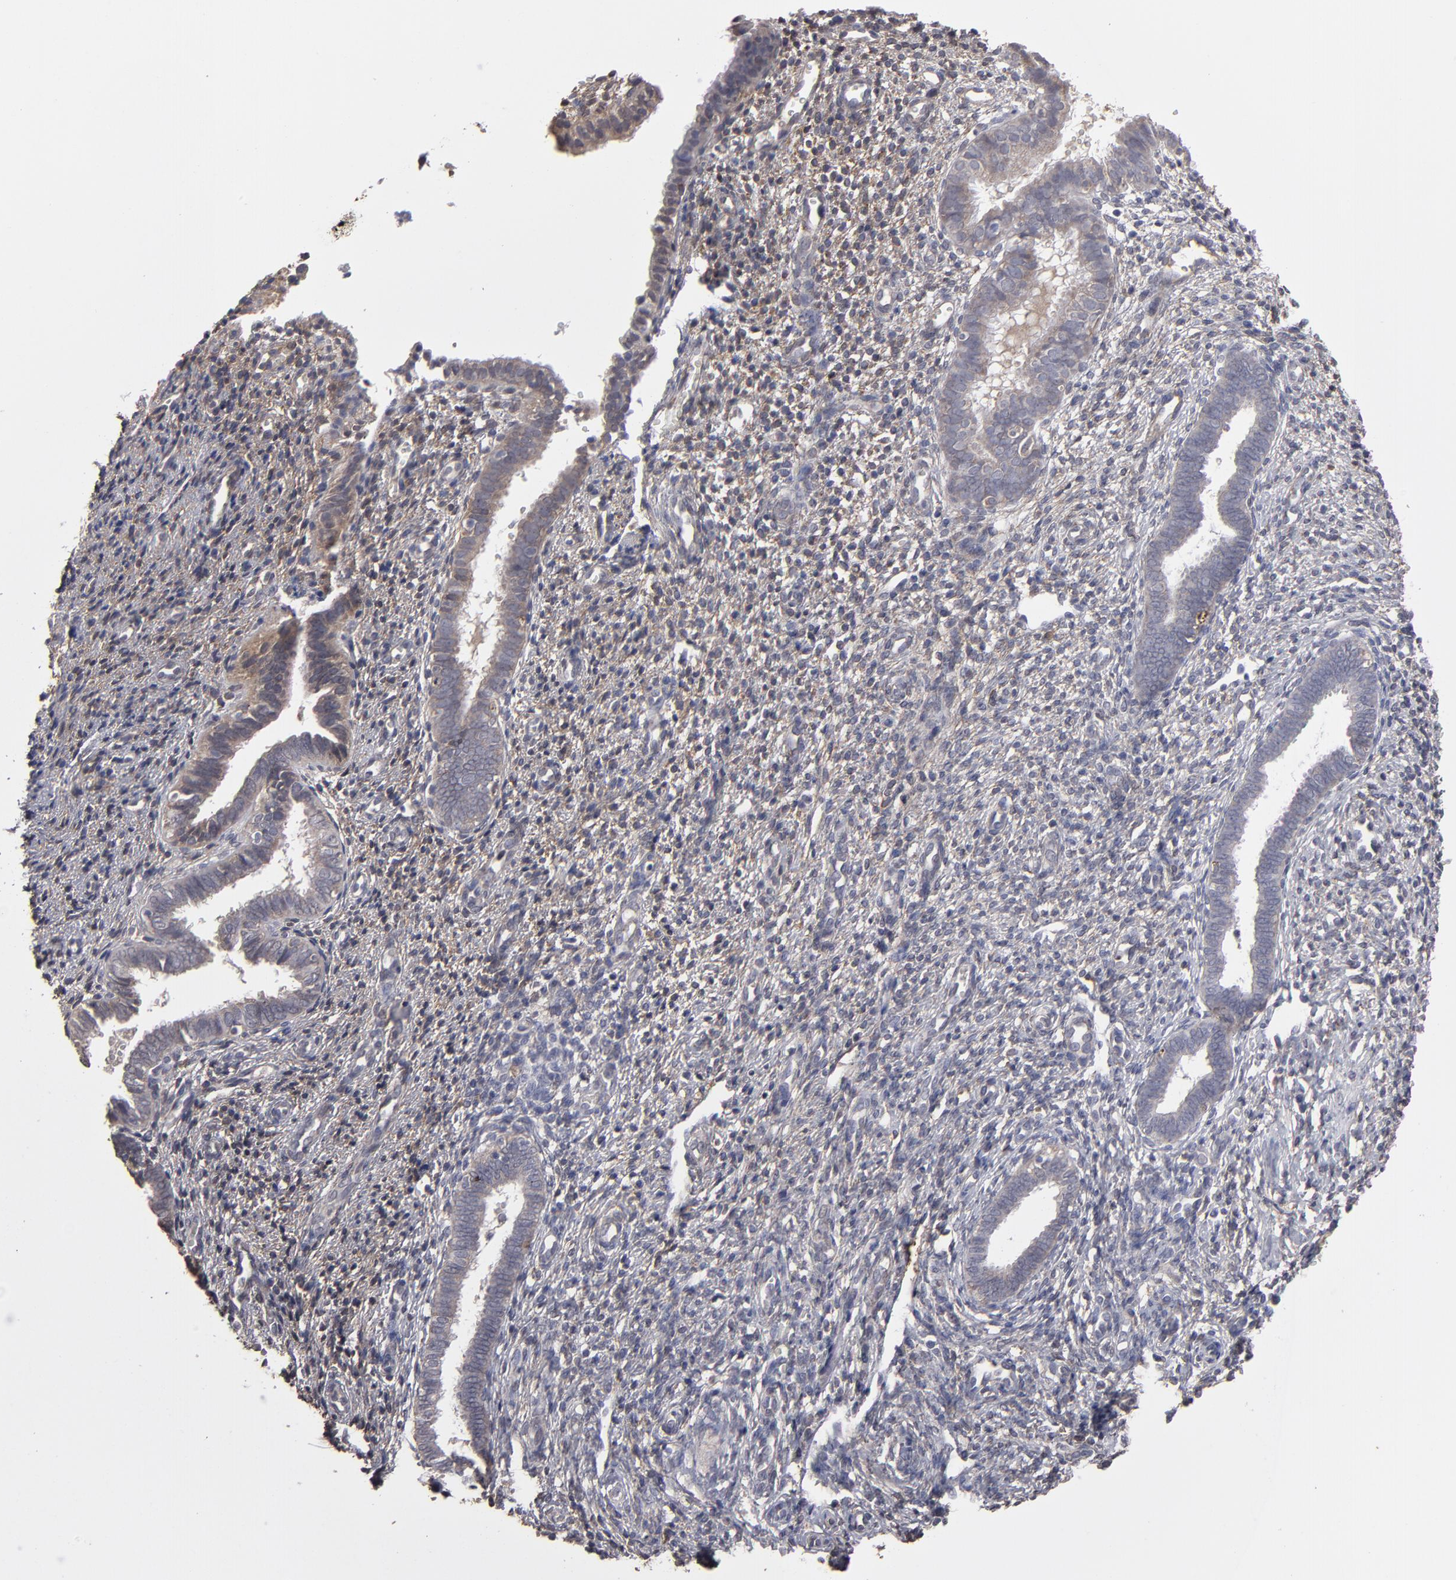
{"staining": {"intensity": "weak", "quantity": "25%-75%", "location": "cytoplasmic/membranous"}, "tissue": "endometrium", "cell_type": "Cells in endometrial stroma", "image_type": "normal", "snomed": [{"axis": "morphology", "description": "Normal tissue, NOS"}, {"axis": "topography", "description": "Endometrium"}], "caption": "Endometrium was stained to show a protein in brown. There is low levels of weak cytoplasmic/membranous expression in about 25%-75% of cells in endometrial stroma. (Brightfield microscopy of DAB IHC at high magnification).", "gene": "ITGB5", "patient": {"sex": "female", "age": 27}}